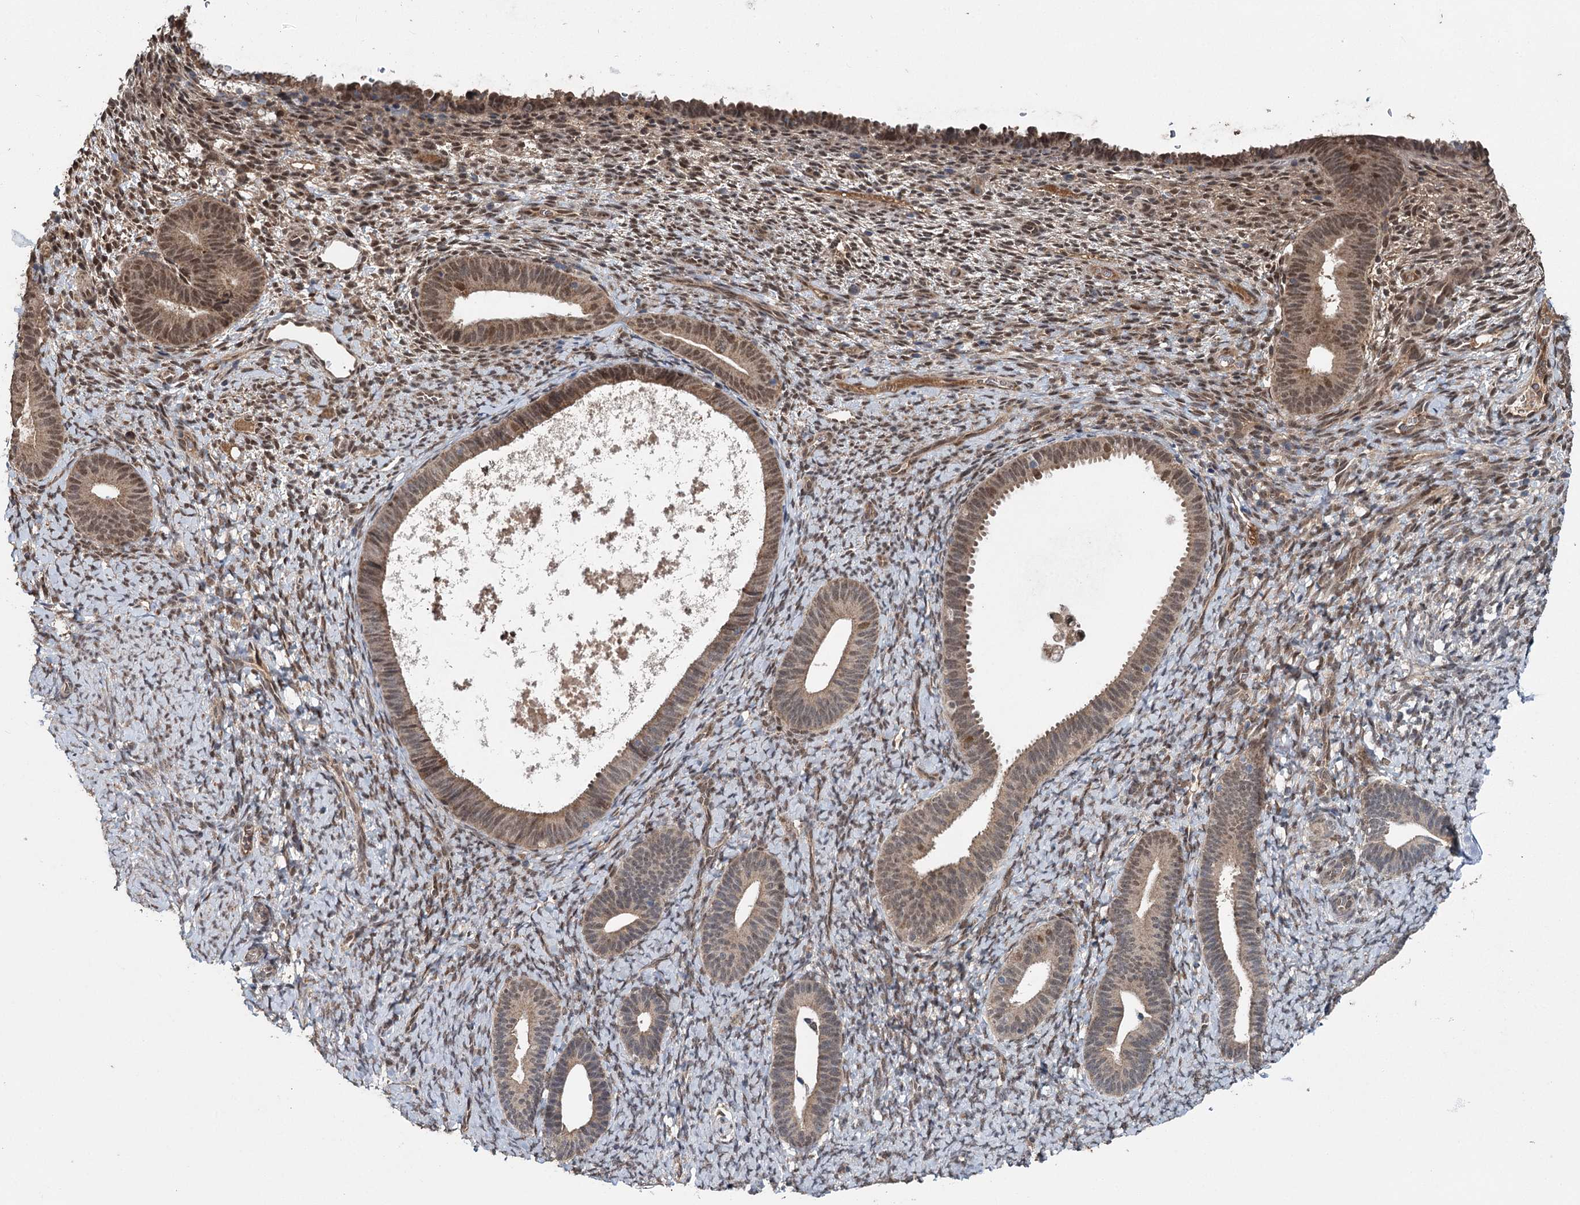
{"staining": {"intensity": "moderate", "quantity": "25%-75%", "location": "cytoplasmic/membranous,nuclear"}, "tissue": "endometrium", "cell_type": "Cells in endometrial stroma", "image_type": "normal", "snomed": [{"axis": "morphology", "description": "Normal tissue, NOS"}, {"axis": "topography", "description": "Endometrium"}], "caption": "The immunohistochemical stain highlights moderate cytoplasmic/membranous,nuclear expression in cells in endometrial stroma of unremarkable endometrium. (DAB (3,3'-diaminobenzidine) IHC with brightfield microscopy, high magnification).", "gene": "MYG1", "patient": {"sex": "female", "age": 65}}